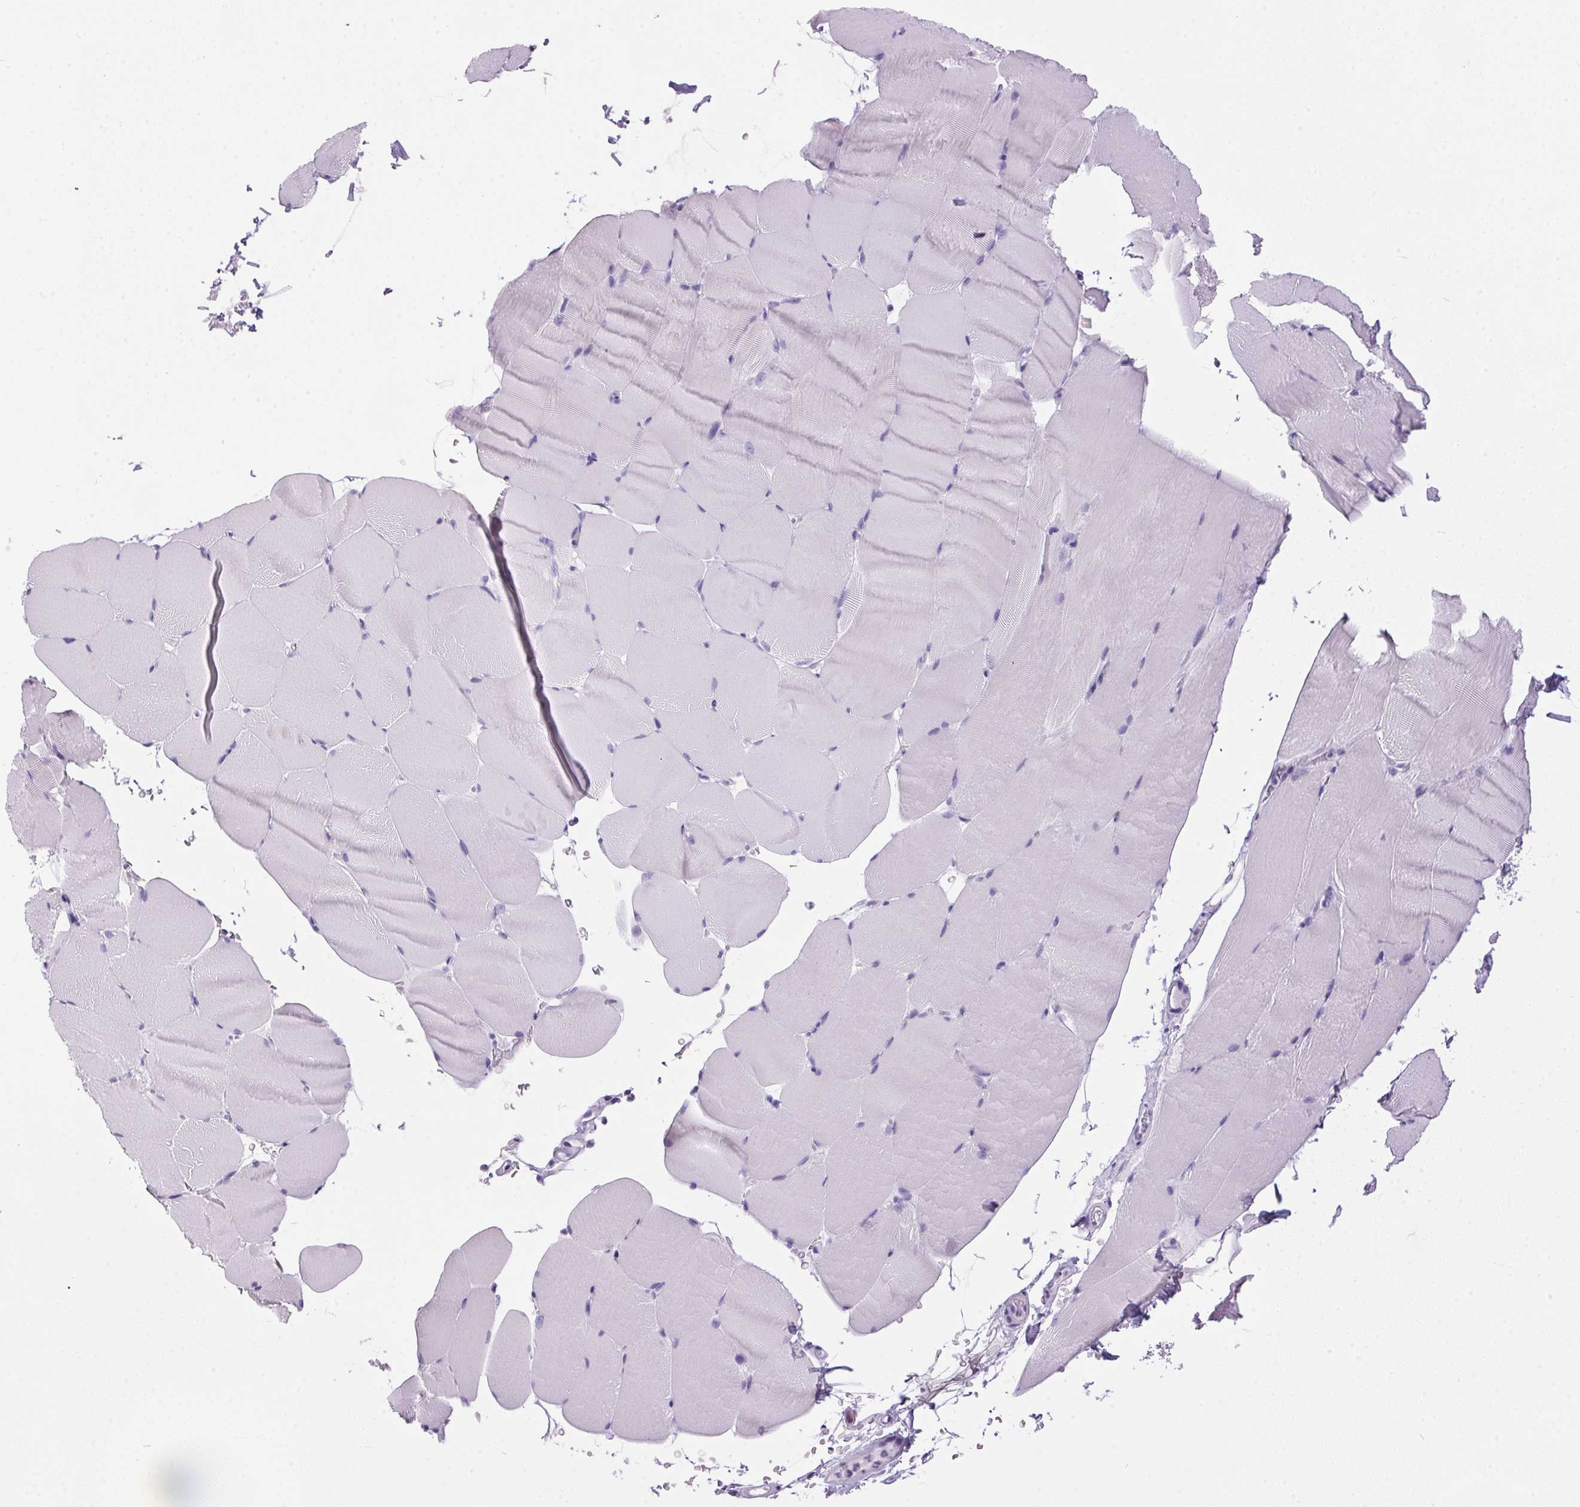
{"staining": {"intensity": "negative", "quantity": "none", "location": "none"}, "tissue": "skeletal muscle", "cell_type": "Myocytes", "image_type": "normal", "snomed": [{"axis": "morphology", "description": "Normal tissue, NOS"}, {"axis": "topography", "description": "Skeletal muscle"}], "caption": "Myocytes are negative for brown protein staining in benign skeletal muscle. (Immunohistochemistry, brightfield microscopy, high magnification).", "gene": "S100A2", "patient": {"sex": "female", "age": 37}}